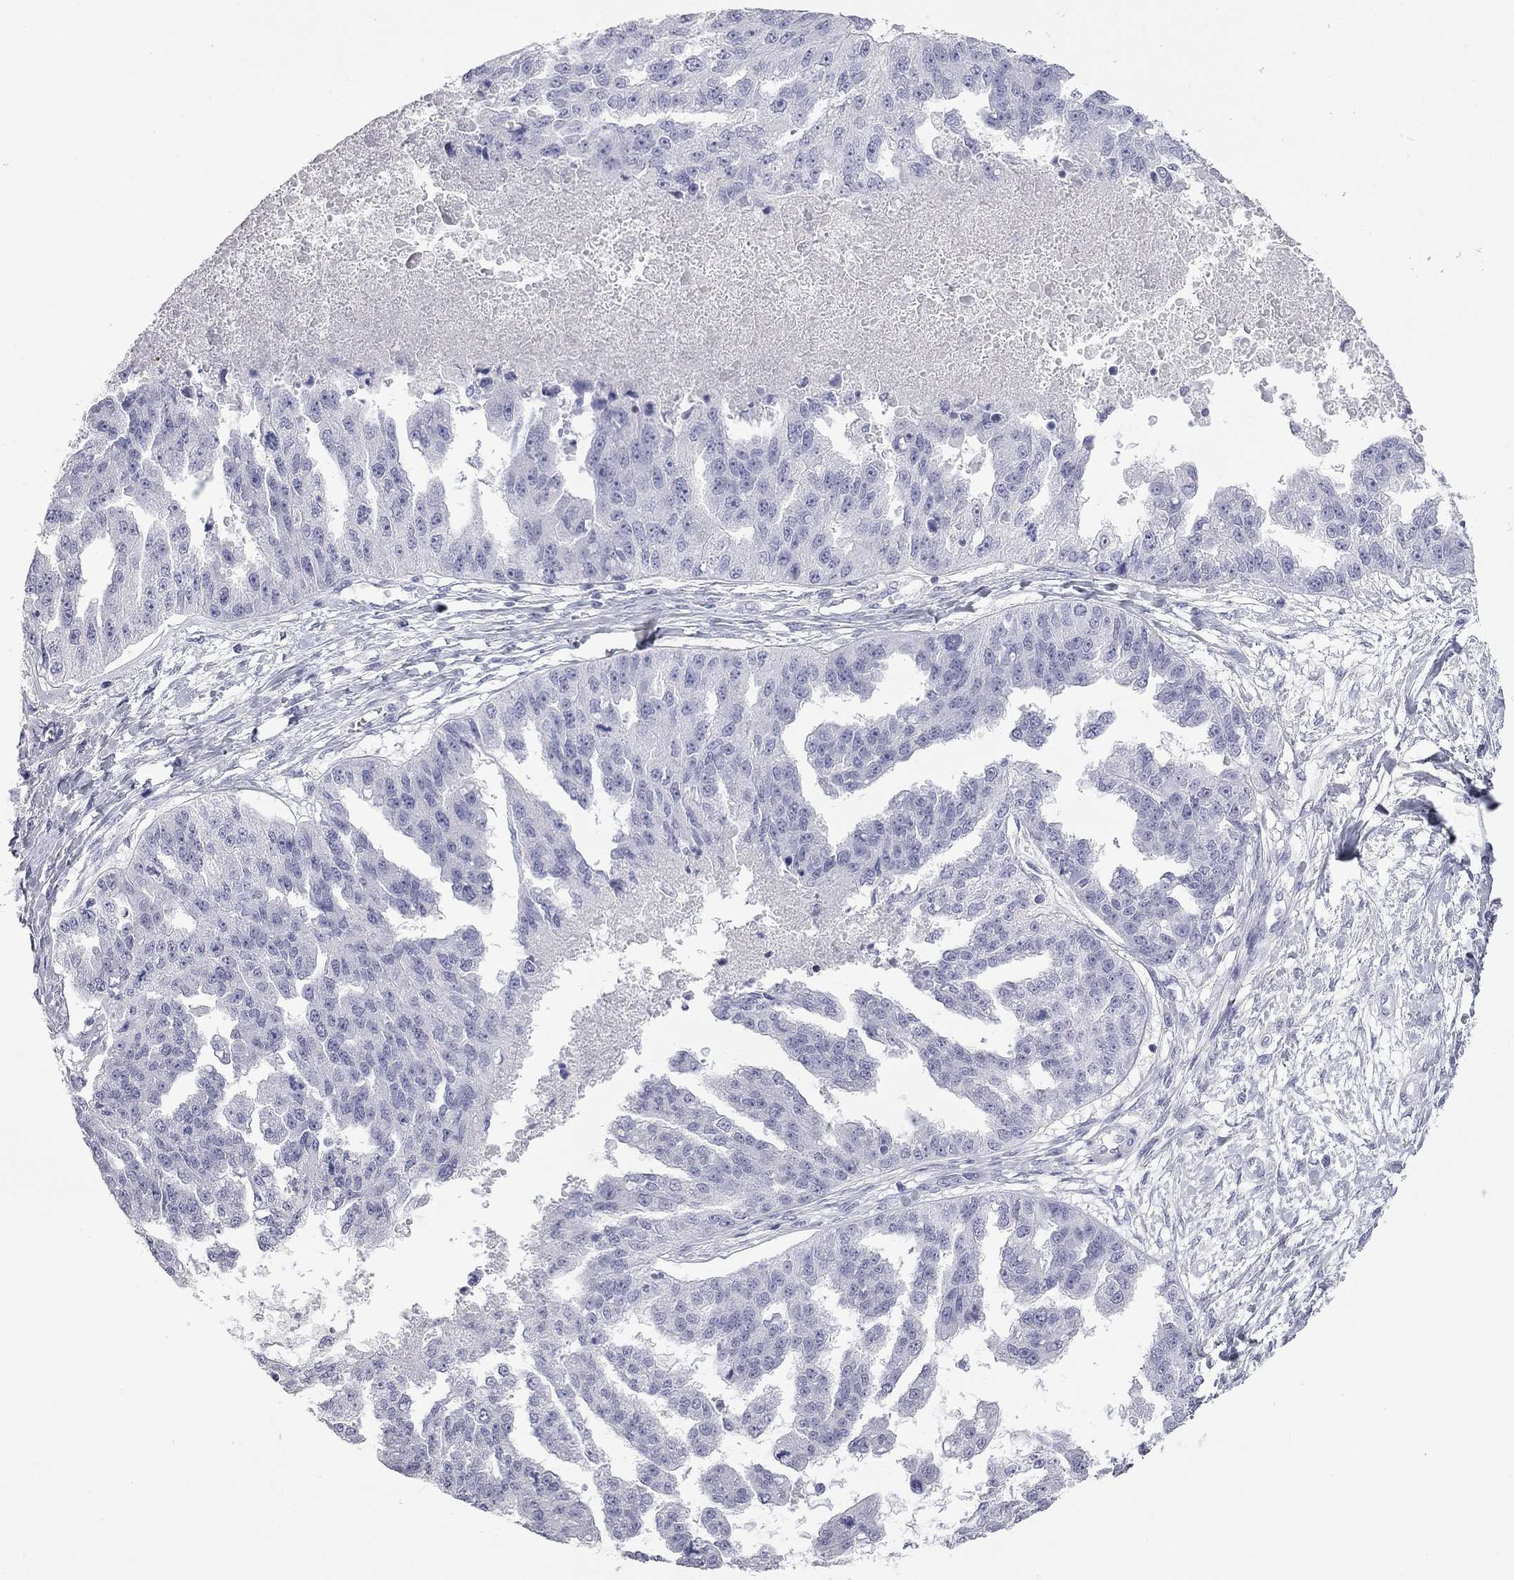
{"staining": {"intensity": "negative", "quantity": "none", "location": "none"}, "tissue": "ovarian cancer", "cell_type": "Tumor cells", "image_type": "cancer", "snomed": [{"axis": "morphology", "description": "Cystadenocarcinoma, serous, NOS"}, {"axis": "topography", "description": "Ovary"}], "caption": "Ovarian cancer was stained to show a protein in brown. There is no significant staining in tumor cells.", "gene": "AK8", "patient": {"sex": "female", "age": 58}}